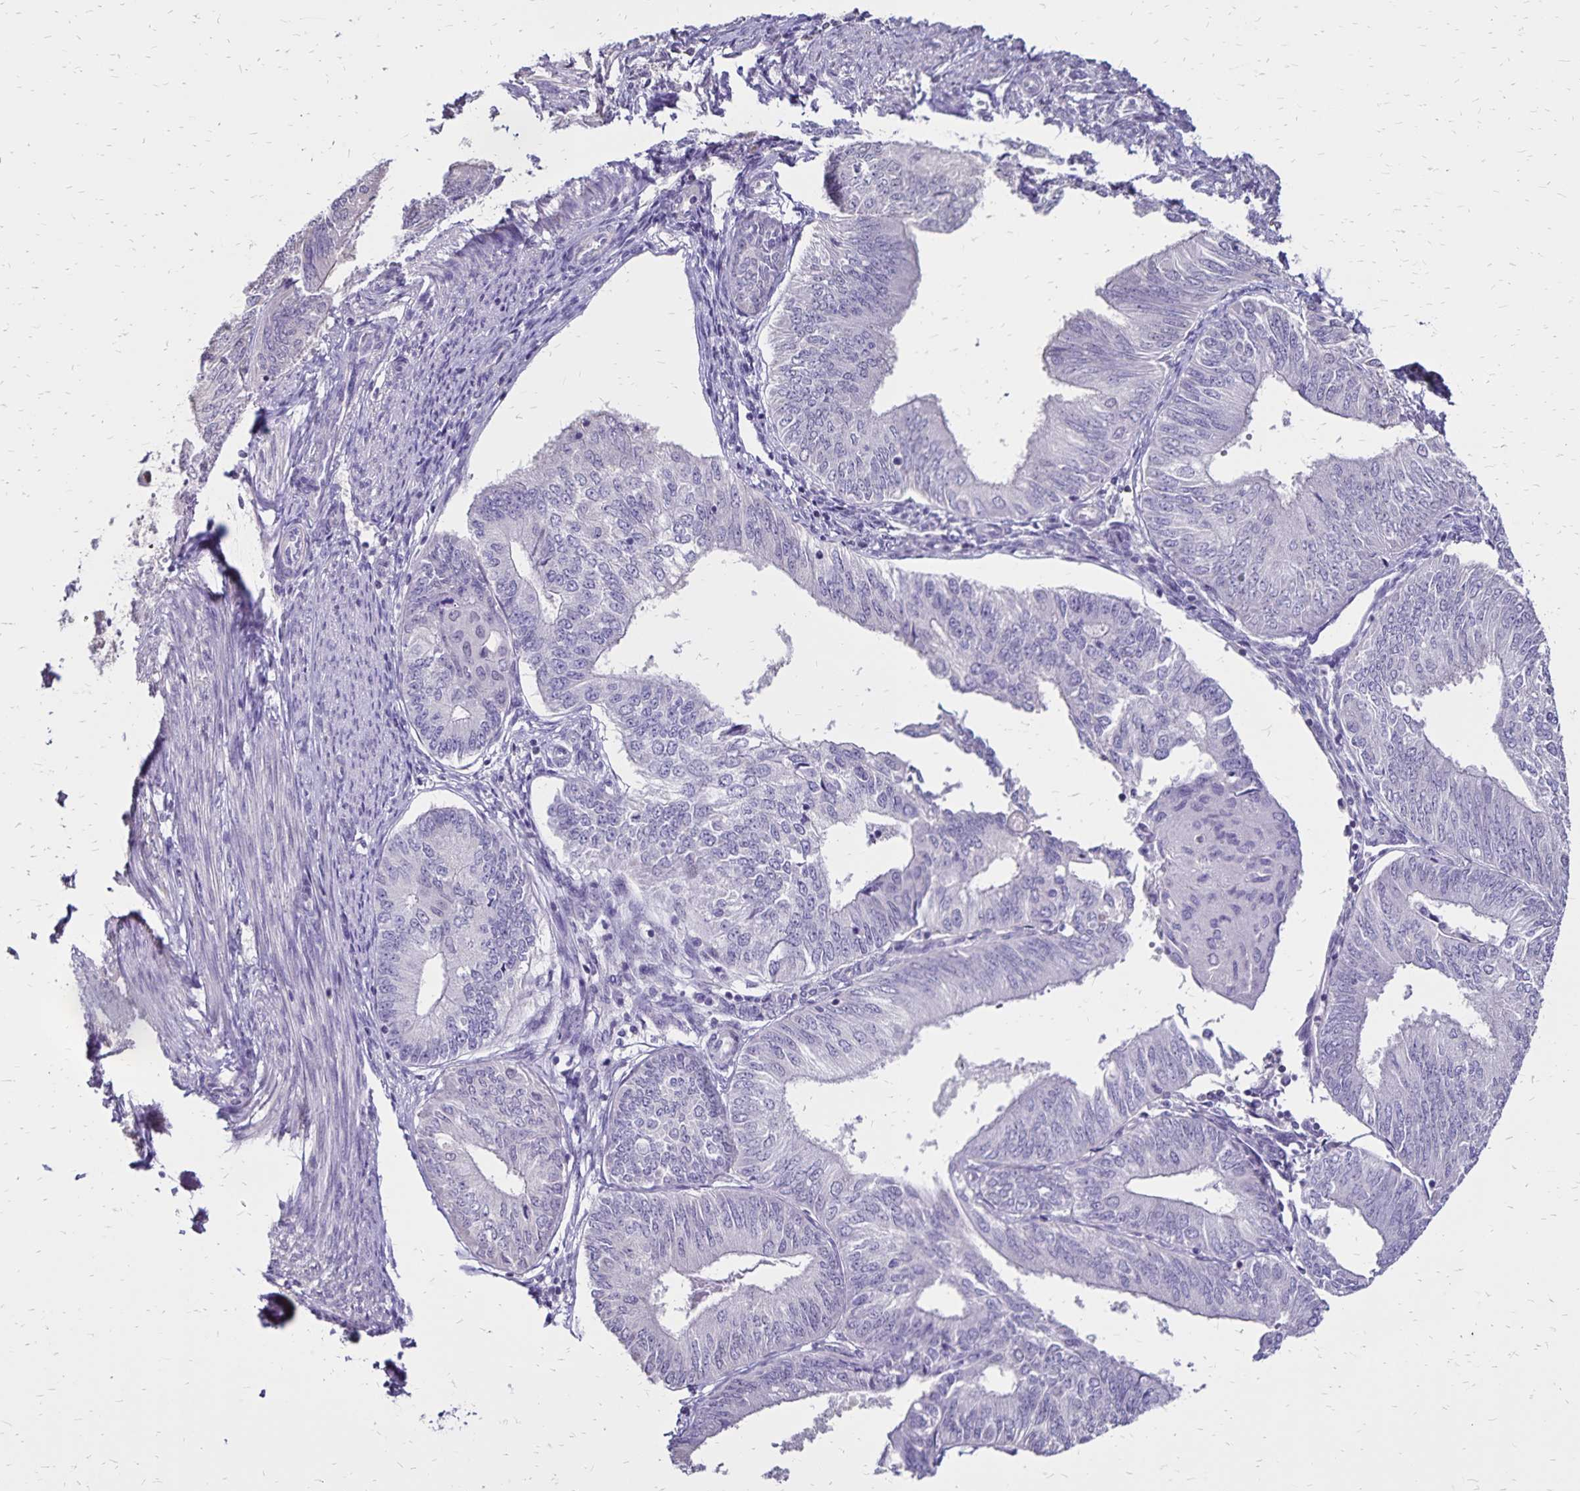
{"staining": {"intensity": "negative", "quantity": "none", "location": "none"}, "tissue": "endometrial cancer", "cell_type": "Tumor cells", "image_type": "cancer", "snomed": [{"axis": "morphology", "description": "Adenocarcinoma, NOS"}, {"axis": "topography", "description": "Endometrium"}], "caption": "IHC image of human endometrial adenocarcinoma stained for a protein (brown), which reveals no staining in tumor cells.", "gene": "SH3GL3", "patient": {"sex": "female", "age": 58}}